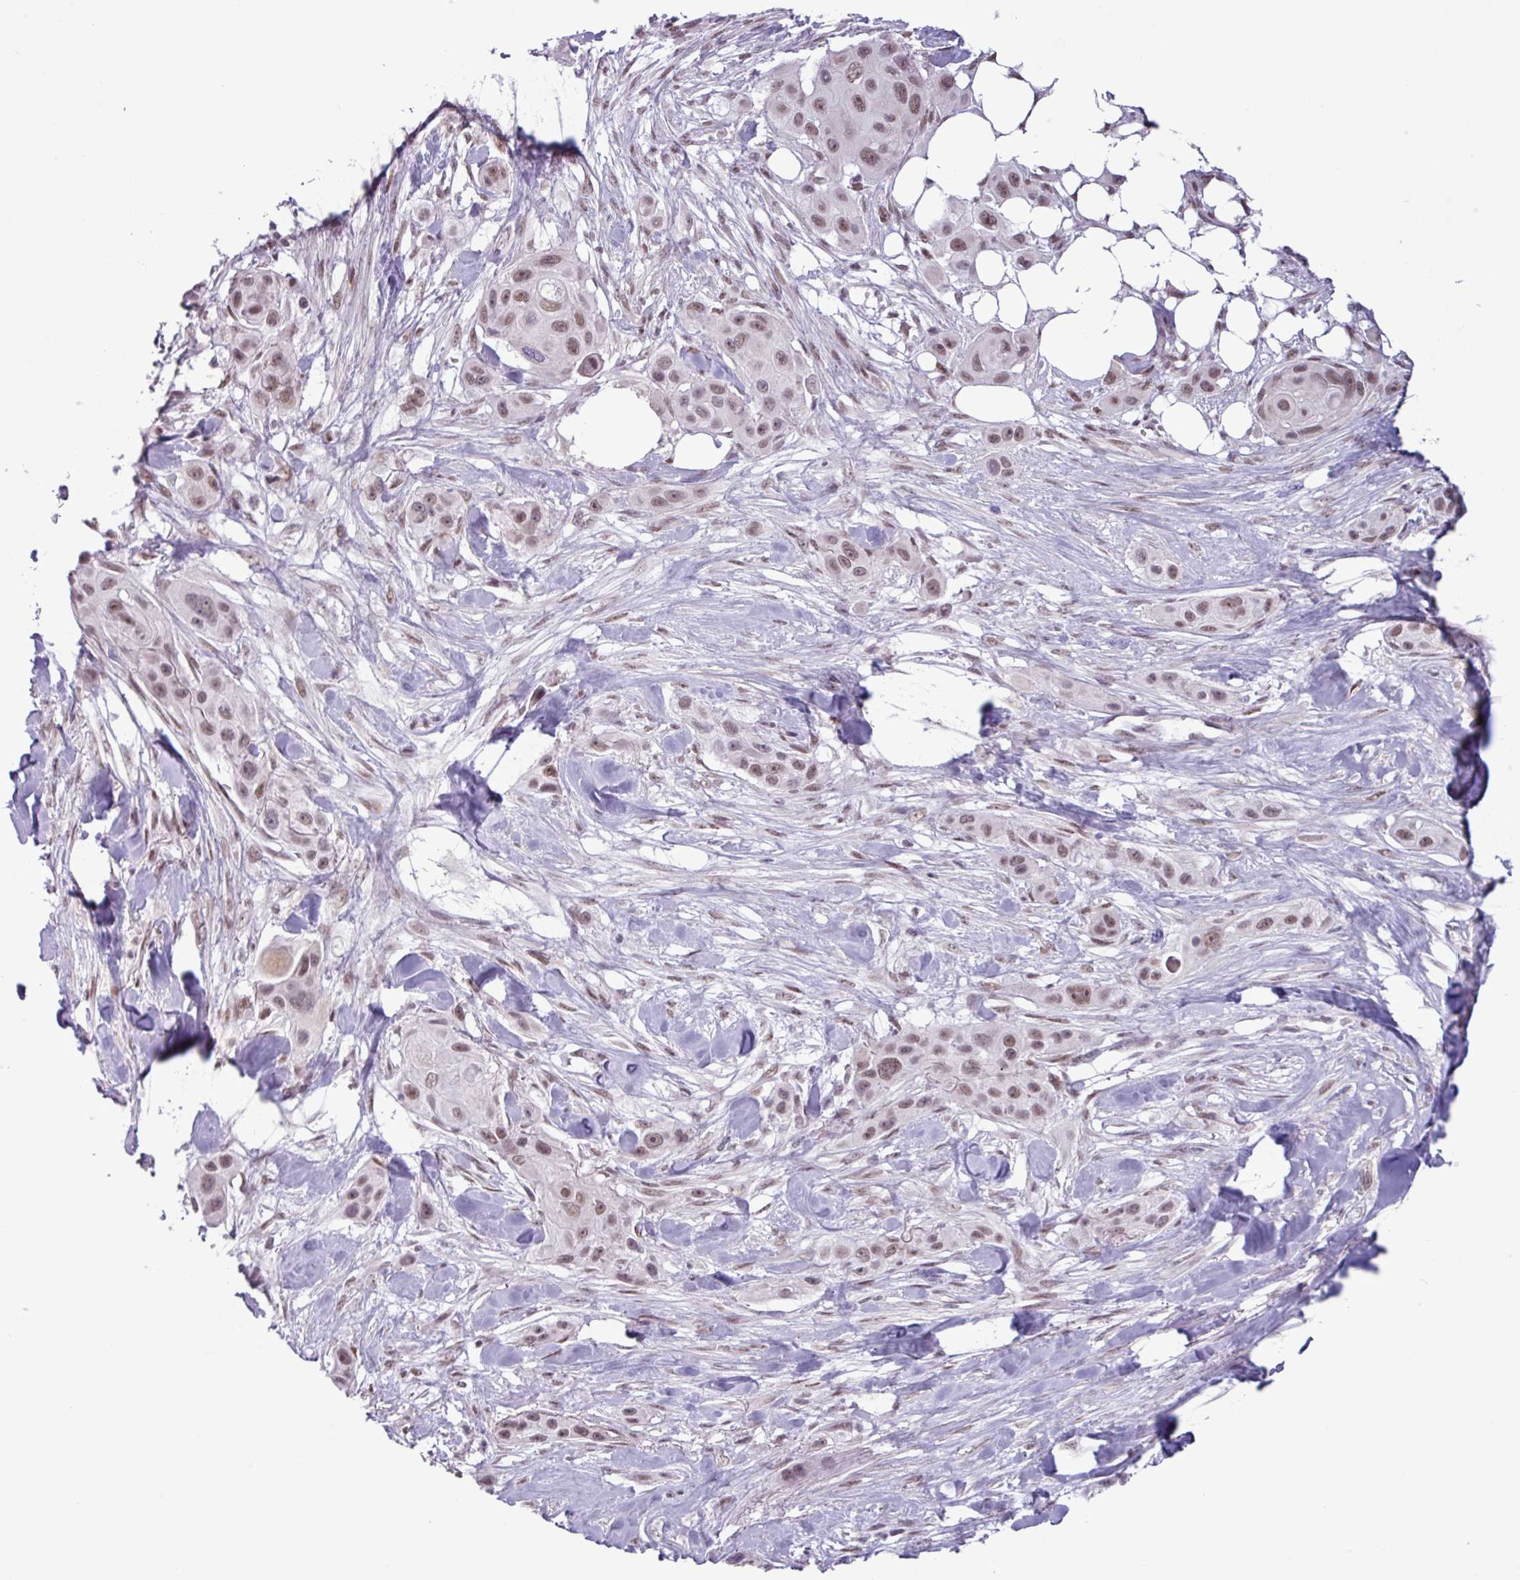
{"staining": {"intensity": "moderate", "quantity": ">75%", "location": "nuclear"}, "tissue": "skin cancer", "cell_type": "Tumor cells", "image_type": "cancer", "snomed": [{"axis": "morphology", "description": "Squamous cell carcinoma, NOS"}, {"axis": "topography", "description": "Skin"}], "caption": "This is an image of immunohistochemistry (IHC) staining of squamous cell carcinoma (skin), which shows moderate staining in the nuclear of tumor cells.", "gene": "NOTCH2", "patient": {"sex": "male", "age": 63}}